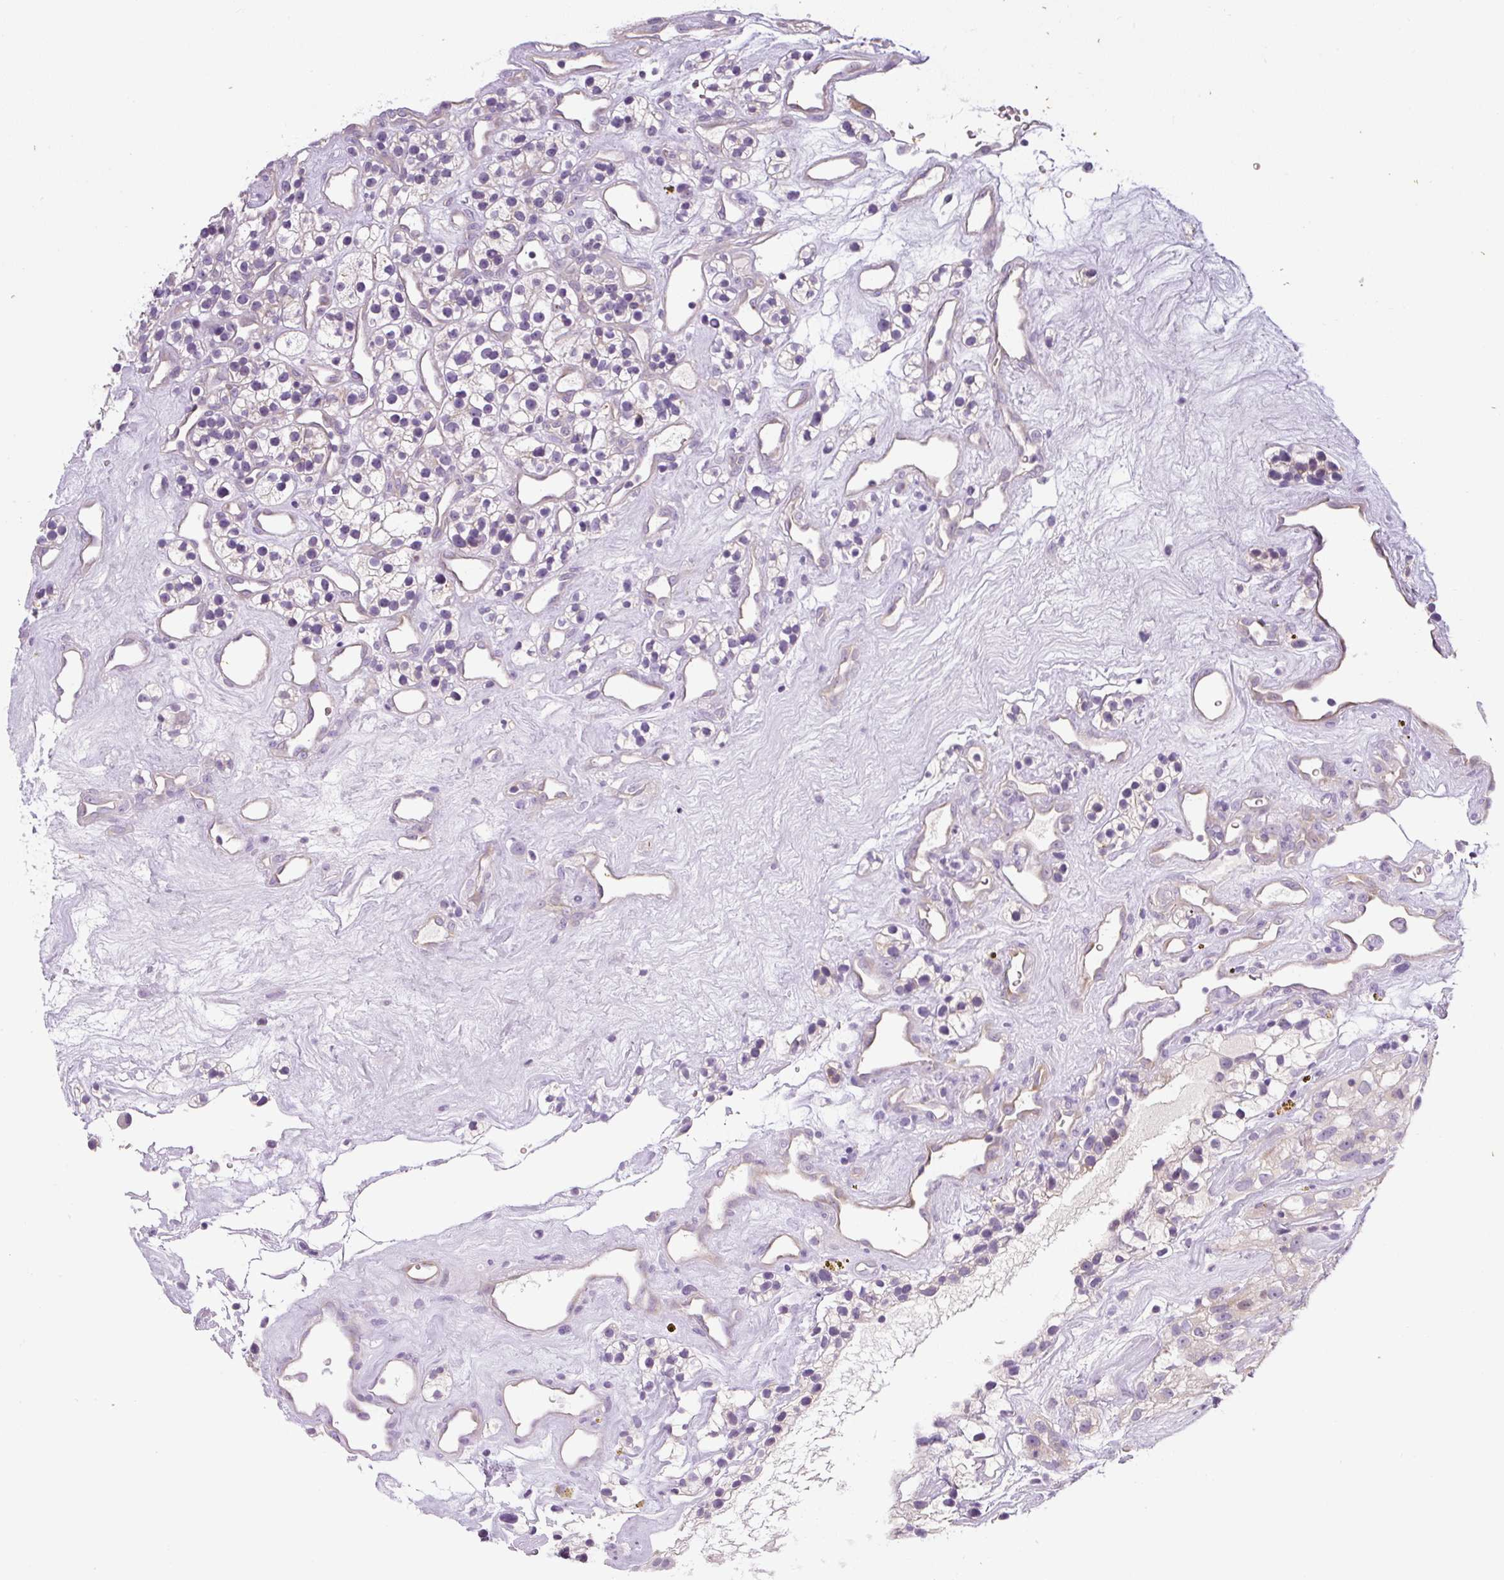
{"staining": {"intensity": "weak", "quantity": "<25%", "location": "cytoplasmic/membranous"}, "tissue": "renal cancer", "cell_type": "Tumor cells", "image_type": "cancer", "snomed": [{"axis": "morphology", "description": "Adenocarcinoma, NOS"}, {"axis": "topography", "description": "Kidney"}], "caption": "Human renal adenocarcinoma stained for a protein using IHC exhibits no positivity in tumor cells.", "gene": "ADAMTS19", "patient": {"sex": "female", "age": 57}}